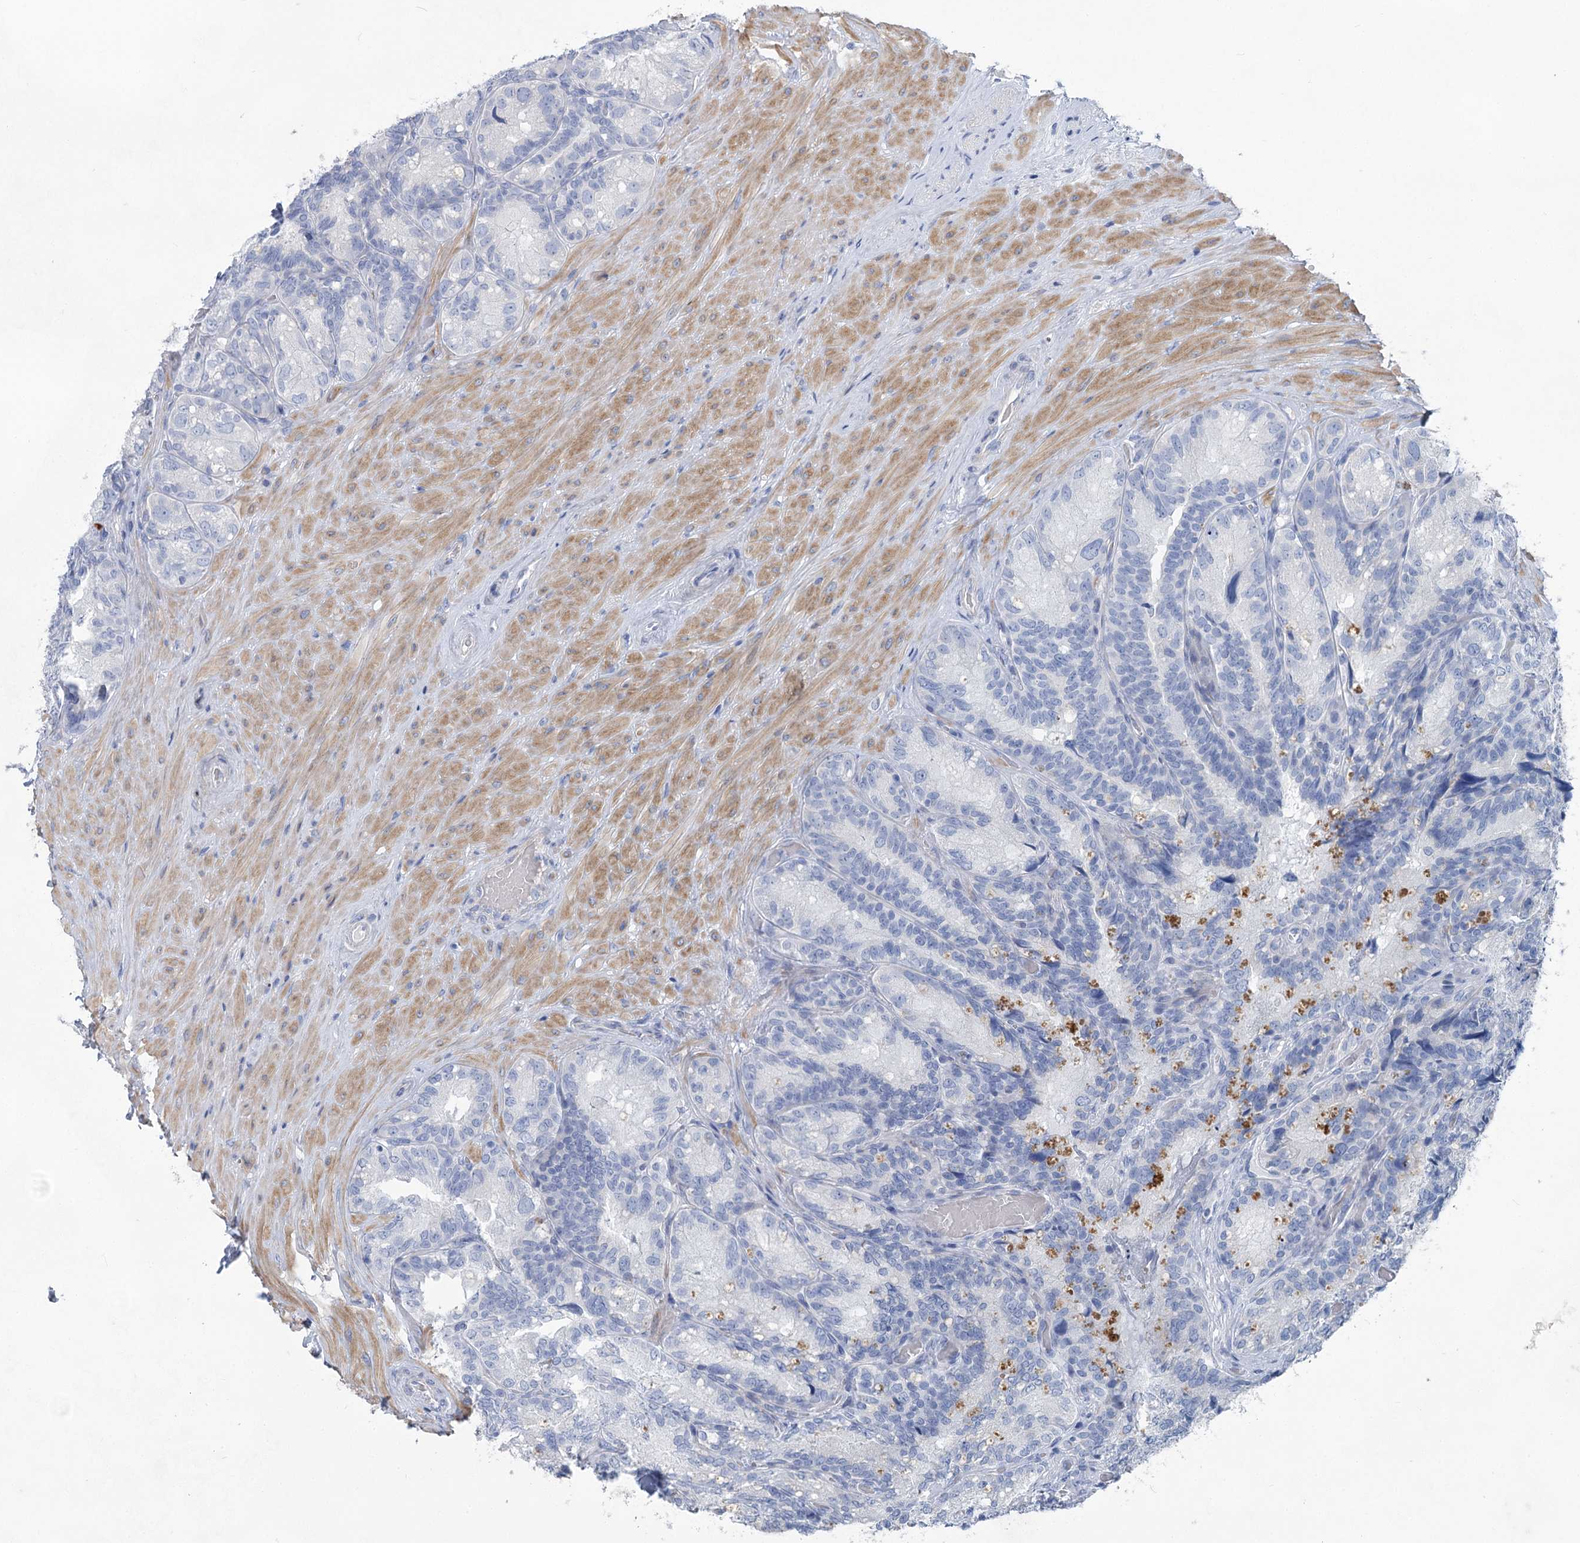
{"staining": {"intensity": "negative", "quantity": "none", "location": "none"}, "tissue": "seminal vesicle", "cell_type": "Glandular cells", "image_type": "normal", "snomed": [{"axis": "morphology", "description": "Normal tissue, NOS"}, {"axis": "topography", "description": "Seminal veicle"}], "caption": "A micrograph of seminal vesicle stained for a protein shows no brown staining in glandular cells.", "gene": "WDR74", "patient": {"sex": "male", "age": 60}}